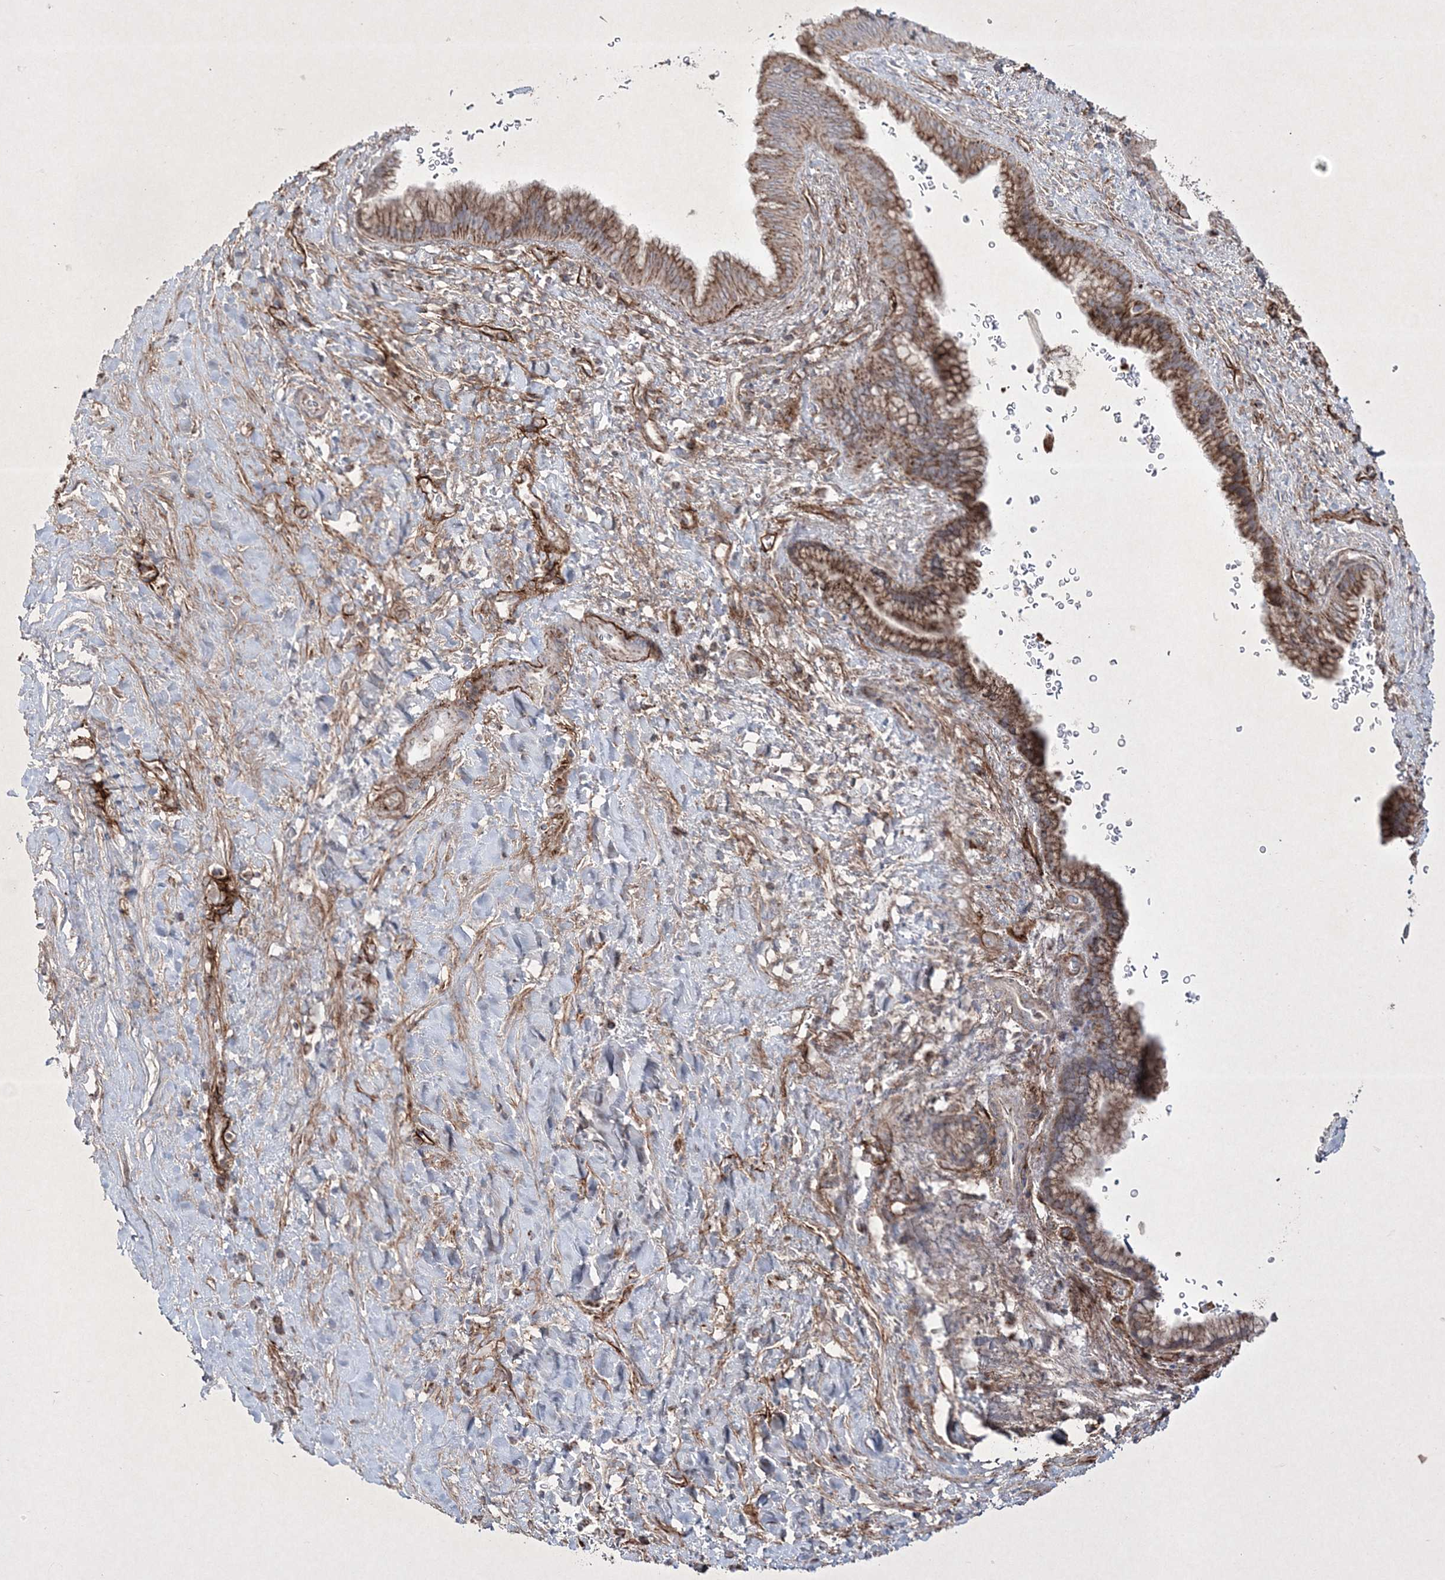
{"staining": {"intensity": "moderate", "quantity": ">75%", "location": "cytoplasmic/membranous"}, "tissue": "pancreatic cancer", "cell_type": "Tumor cells", "image_type": "cancer", "snomed": [{"axis": "morphology", "description": "Adenocarcinoma, NOS"}, {"axis": "topography", "description": "Pancreas"}], "caption": "Immunohistochemistry (IHC) of human pancreatic cancer demonstrates medium levels of moderate cytoplasmic/membranous positivity in approximately >75% of tumor cells.", "gene": "RICTOR", "patient": {"sex": "male", "age": 75}}